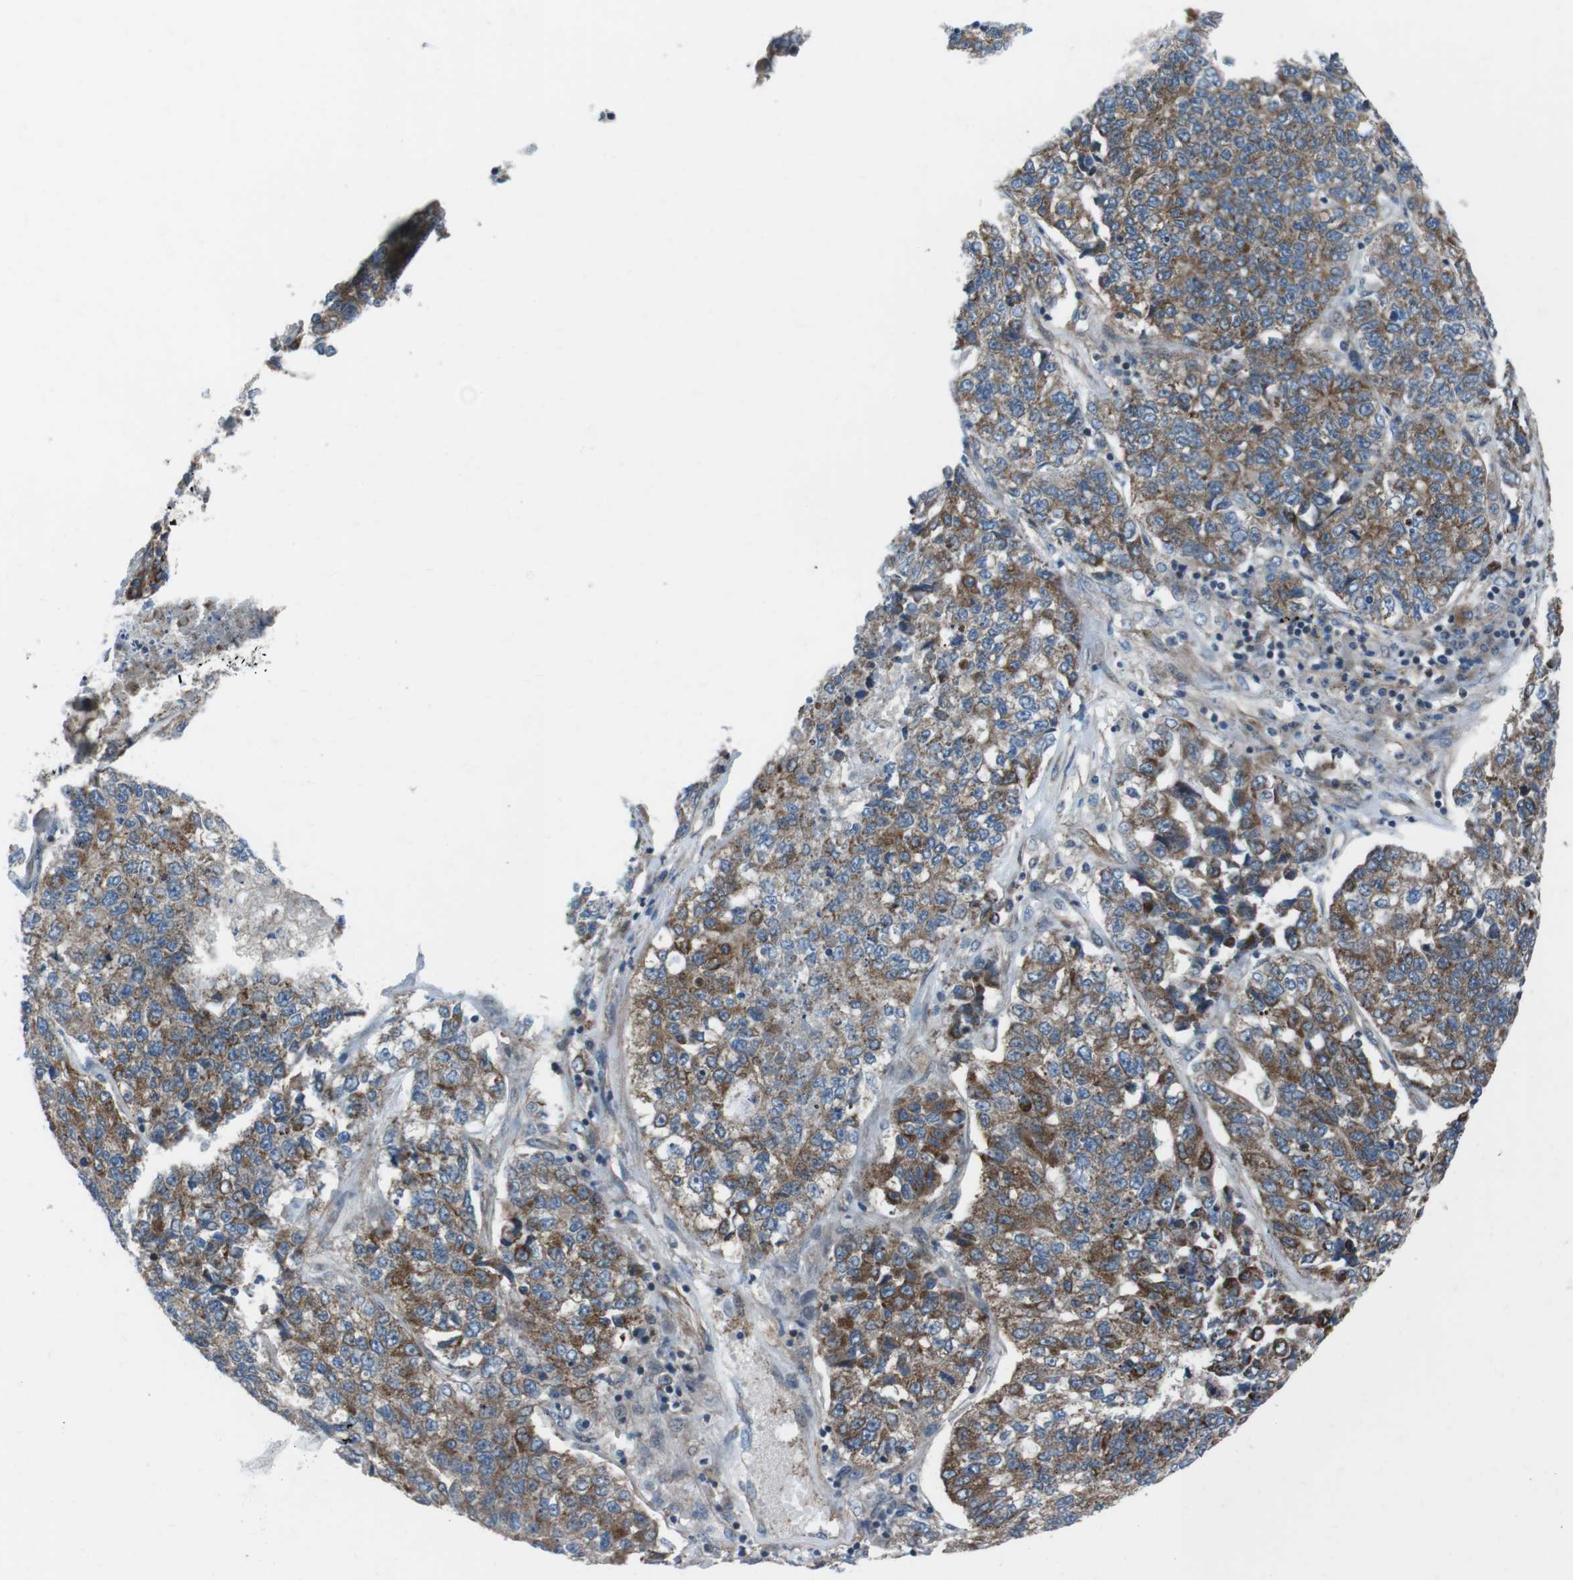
{"staining": {"intensity": "moderate", "quantity": ">75%", "location": "cytoplasmic/membranous"}, "tissue": "lung cancer", "cell_type": "Tumor cells", "image_type": "cancer", "snomed": [{"axis": "morphology", "description": "Adenocarcinoma, NOS"}, {"axis": "topography", "description": "Lung"}], "caption": "Immunohistochemical staining of adenocarcinoma (lung) displays medium levels of moderate cytoplasmic/membranous protein staining in about >75% of tumor cells. Ihc stains the protein in brown and the nuclei are stained blue.", "gene": "FAM174B", "patient": {"sex": "male", "age": 49}}